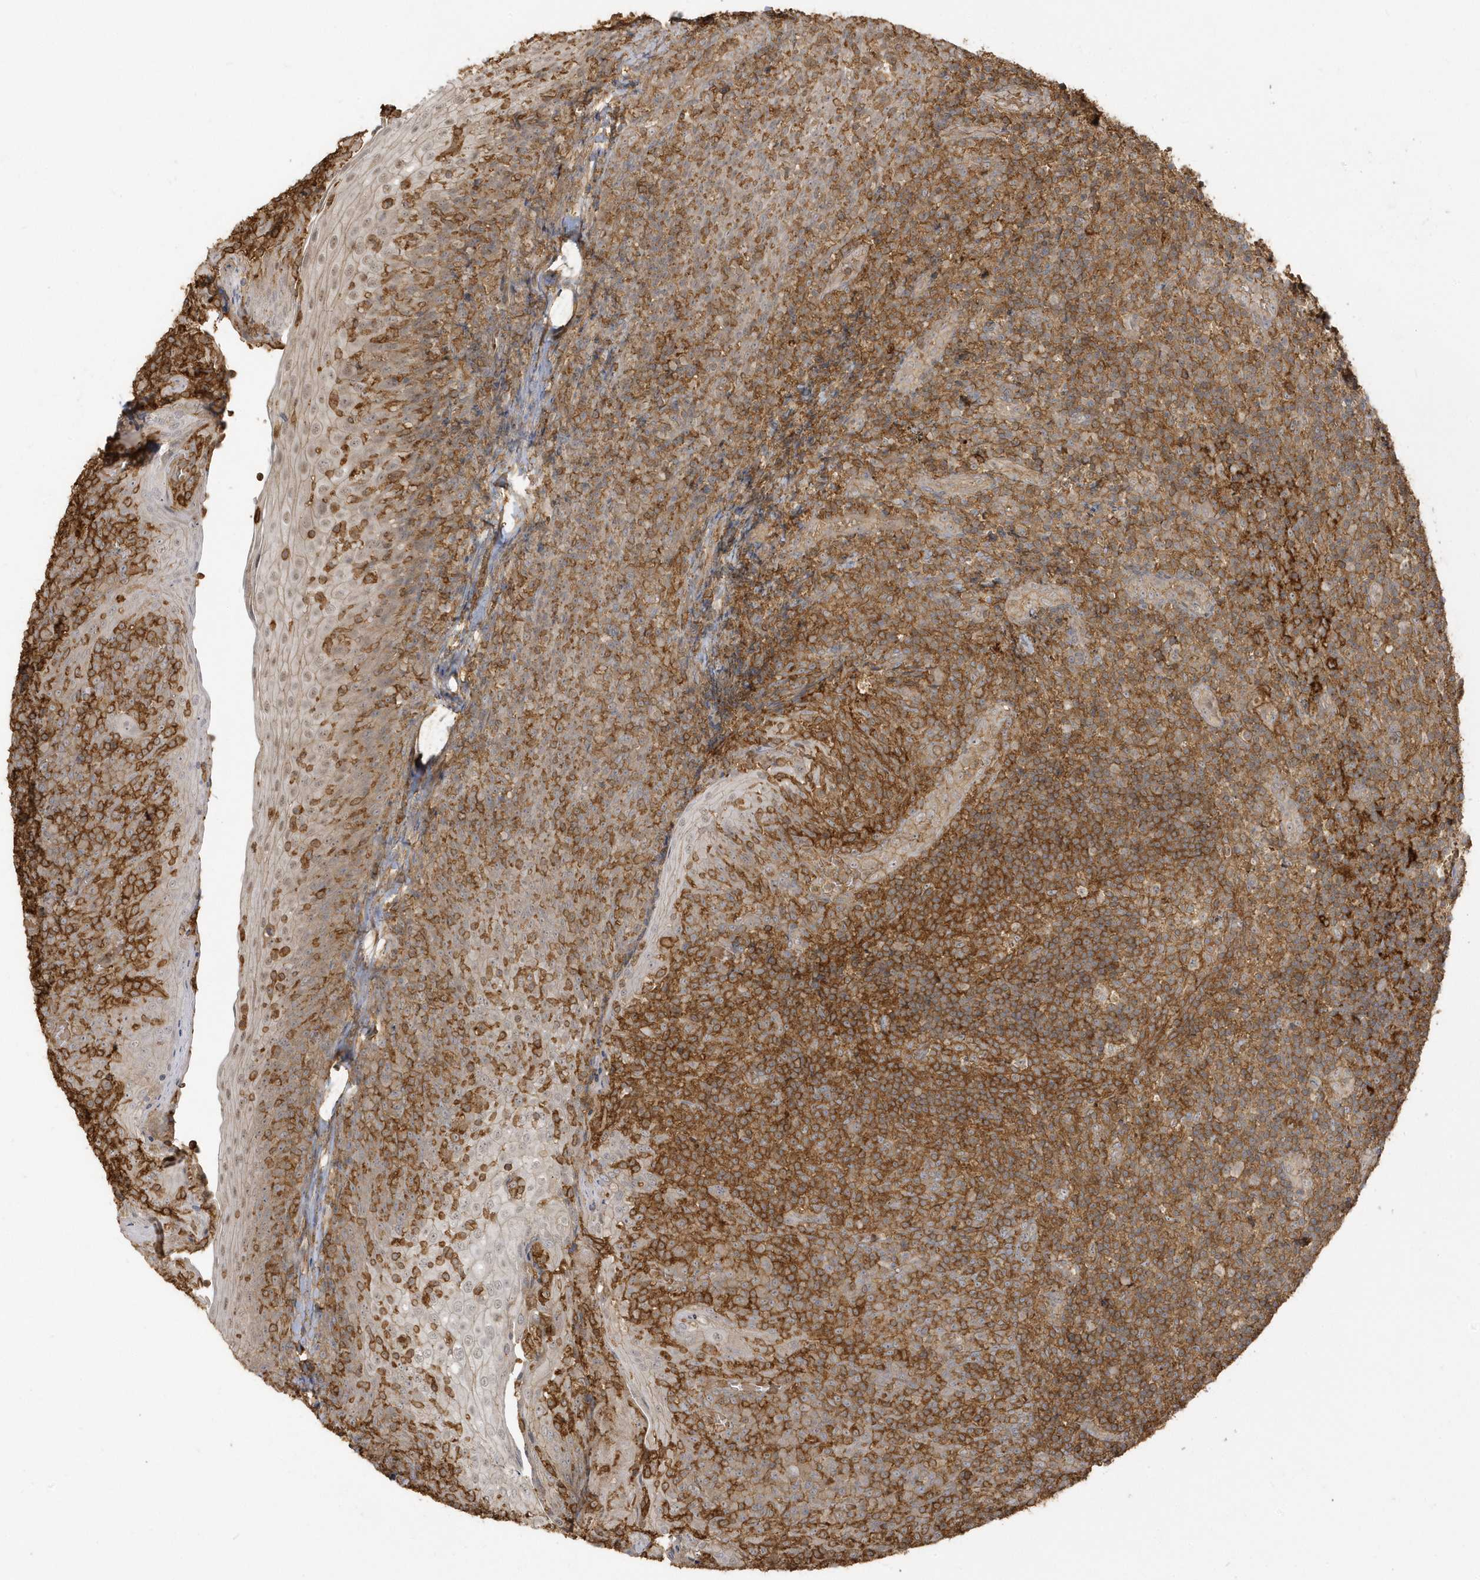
{"staining": {"intensity": "moderate", "quantity": ">75%", "location": "cytoplasmic/membranous"}, "tissue": "tonsil", "cell_type": "Germinal center cells", "image_type": "normal", "snomed": [{"axis": "morphology", "description": "Normal tissue, NOS"}, {"axis": "topography", "description": "Tonsil"}], "caption": "Immunohistochemistry (IHC) image of benign tonsil: tonsil stained using IHC shows medium levels of moderate protein expression localized specifically in the cytoplasmic/membranous of germinal center cells, appearing as a cytoplasmic/membranous brown color.", "gene": "ZBTB8A", "patient": {"sex": "female", "age": 19}}